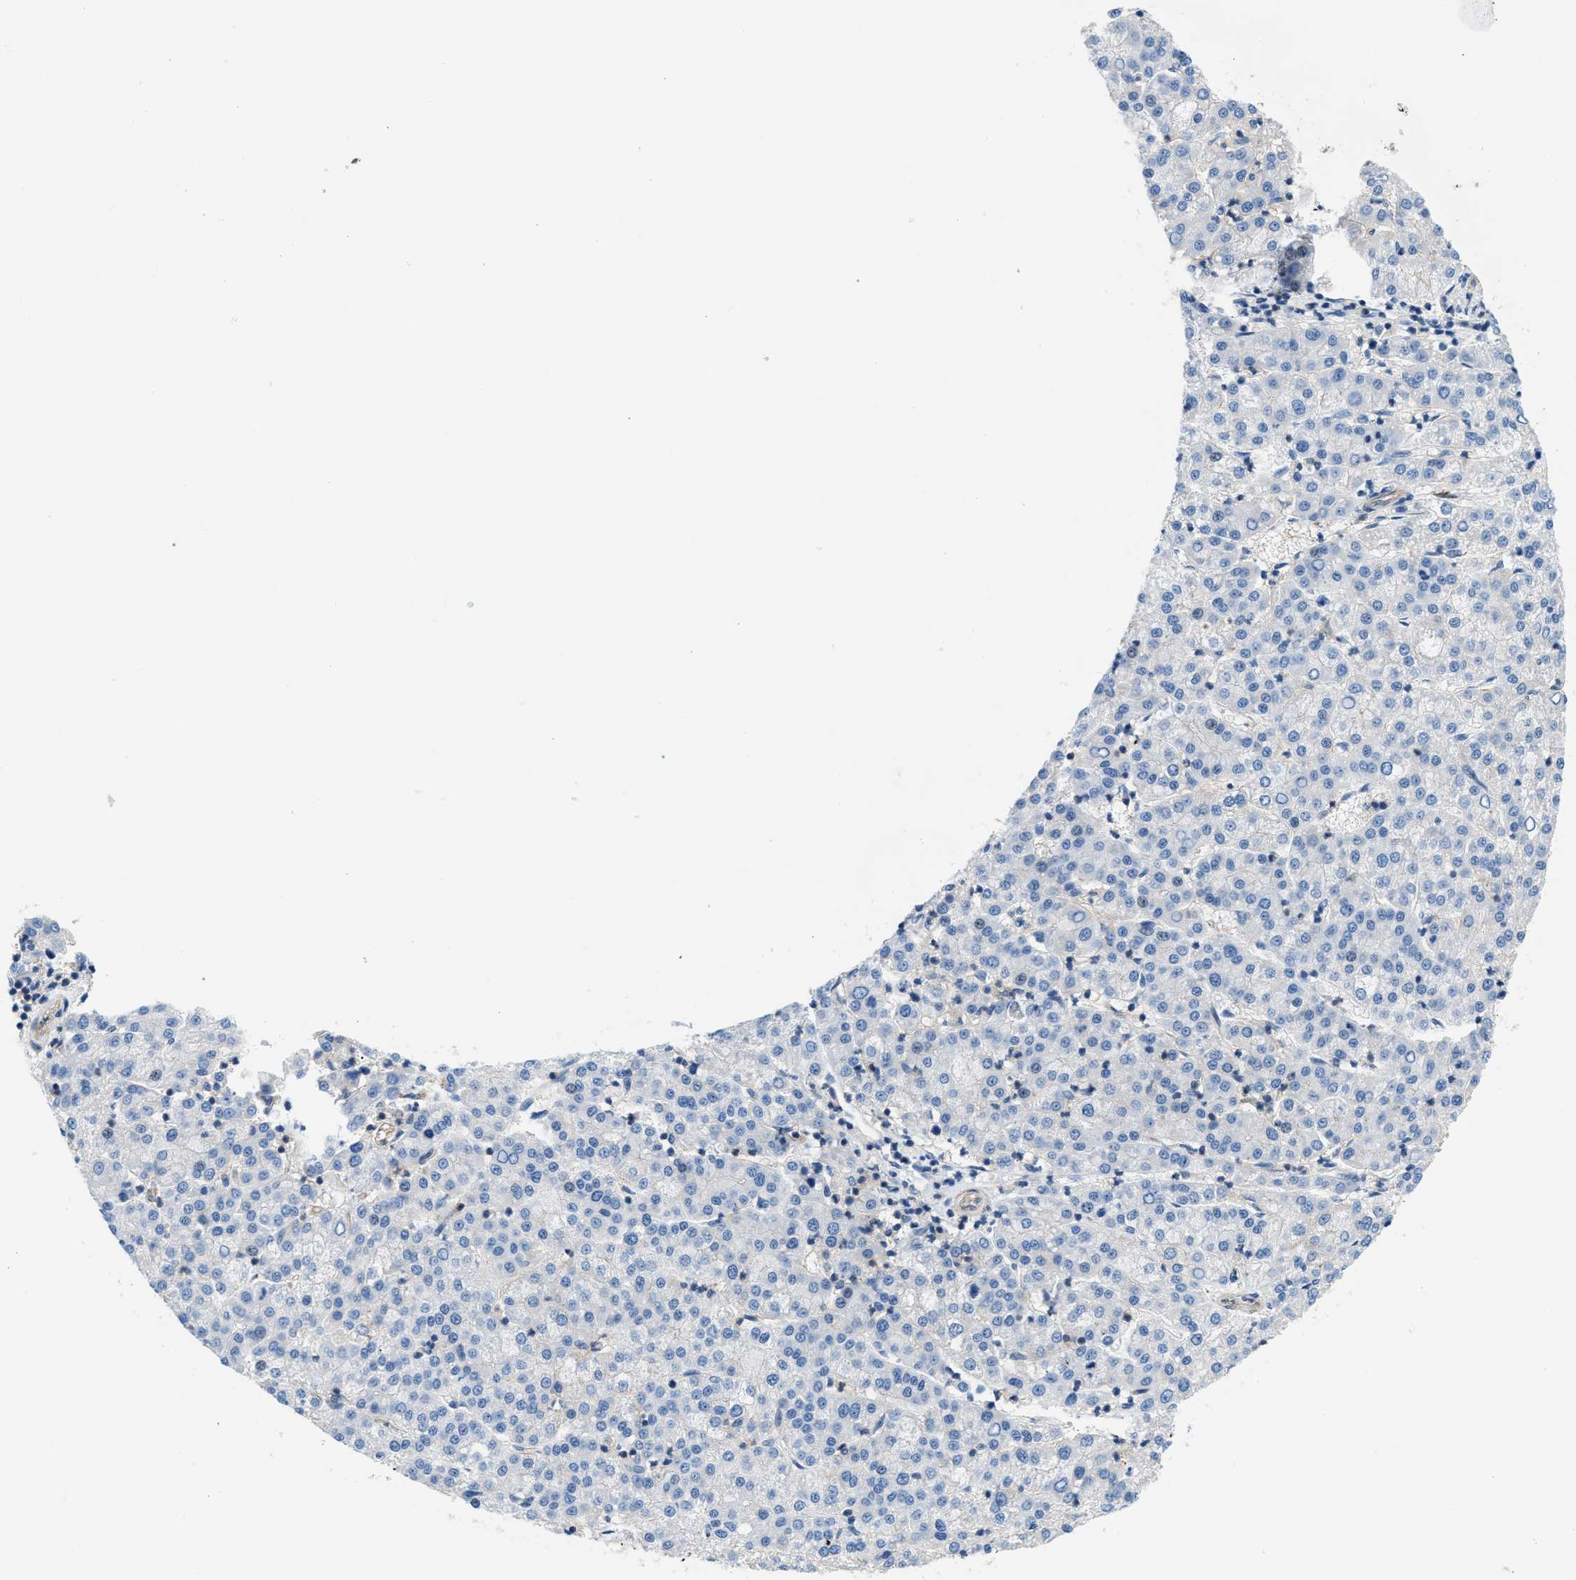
{"staining": {"intensity": "negative", "quantity": "none", "location": "none"}, "tissue": "liver cancer", "cell_type": "Tumor cells", "image_type": "cancer", "snomed": [{"axis": "morphology", "description": "Carcinoma, Hepatocellular, NOS"}, {"axis": "topography", "description": "Liver"}], "caption": "IHC histopathology image of neoplastic tissue: human liver hepatocellular carcinoma stained with DAB exhibits no significant protein expression in tumor cells.", "gene": "ORAI1", "patient": {"sex": "female", "age": 58}}